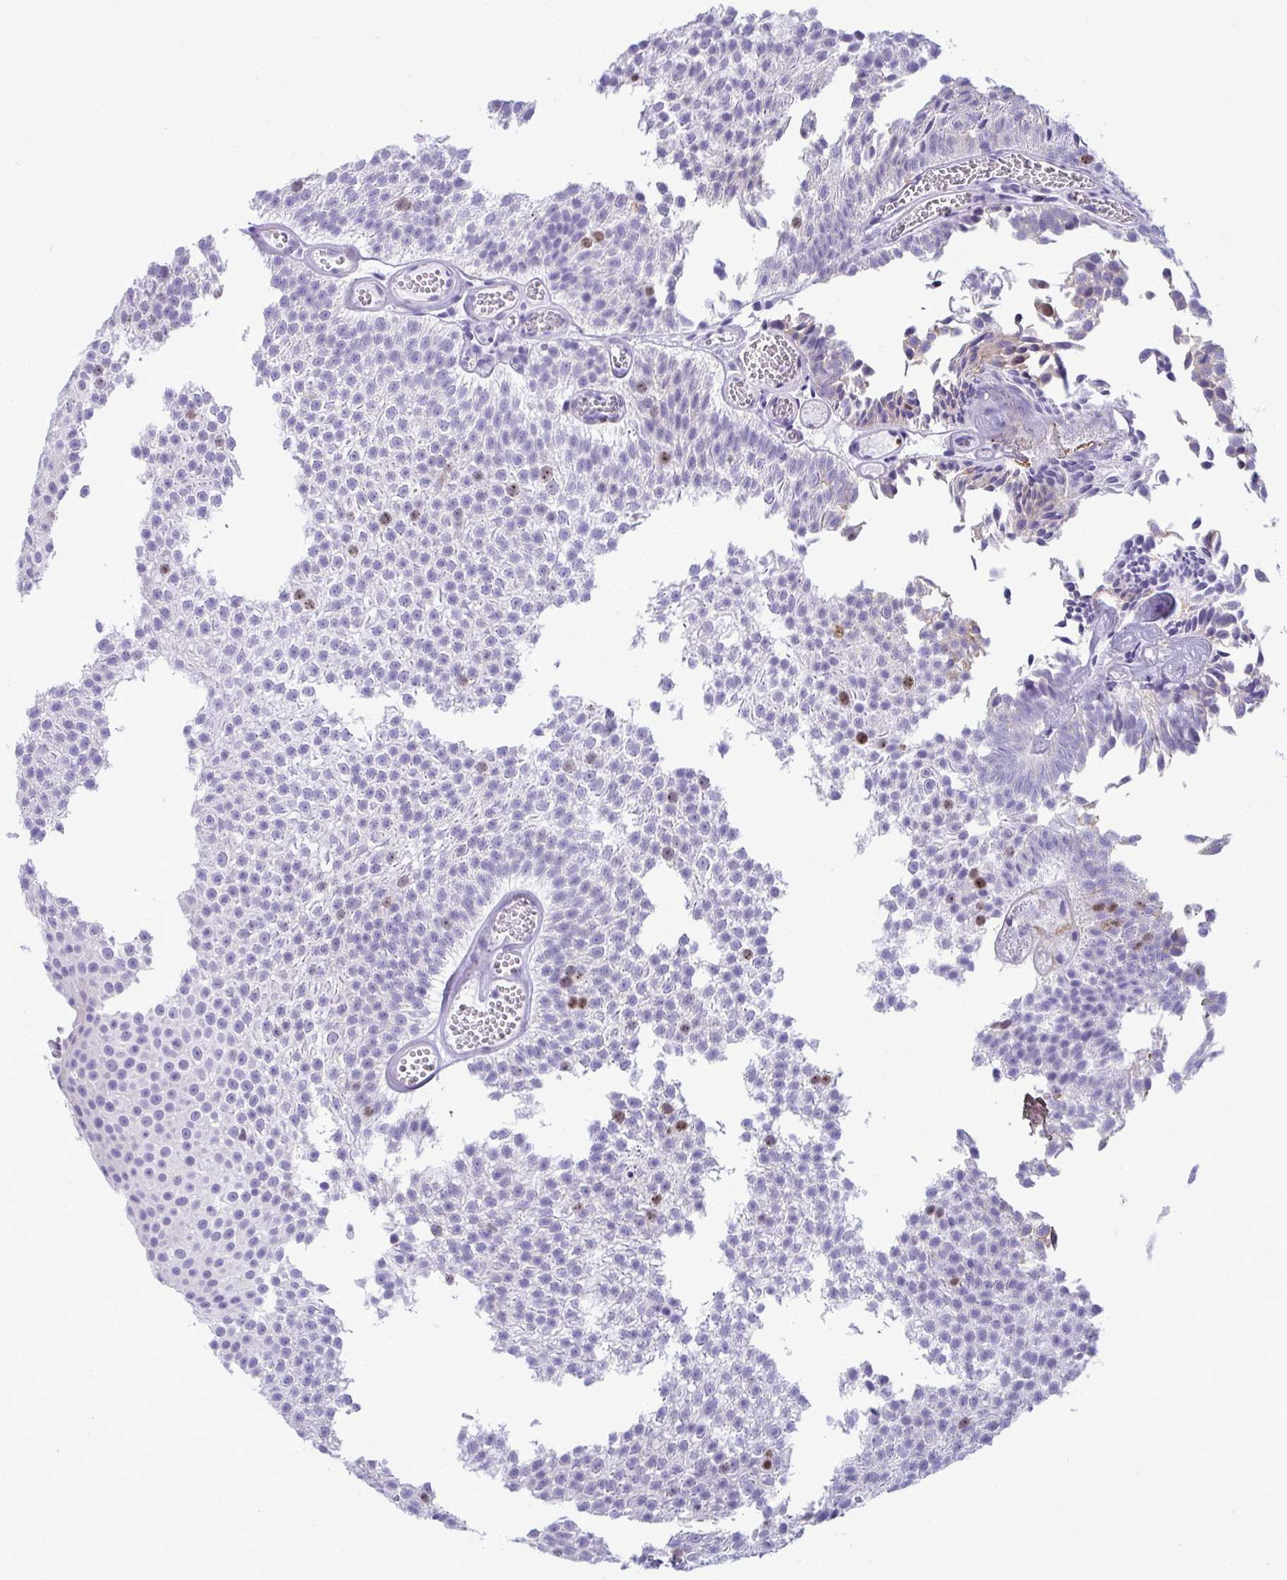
{"staining": {"intensity": "negative", "quantity": "none", "location": "none"}, "tissue": "urothelial cancer", "cell_type": "Tumor cells", "image_type": "cancer", "snomed": [{"axis": "morphology", "description": "Urothelial carcinoma, Low grade"}, {"axis": "topography", "description": "Urinary bladder"}], "caption": "This is an IHC image of low-grade urothelial carcinoma. There is no staining in tumor cells.", "gene": "SUZ12", "patient": {"sex": "male", "age": 82}}